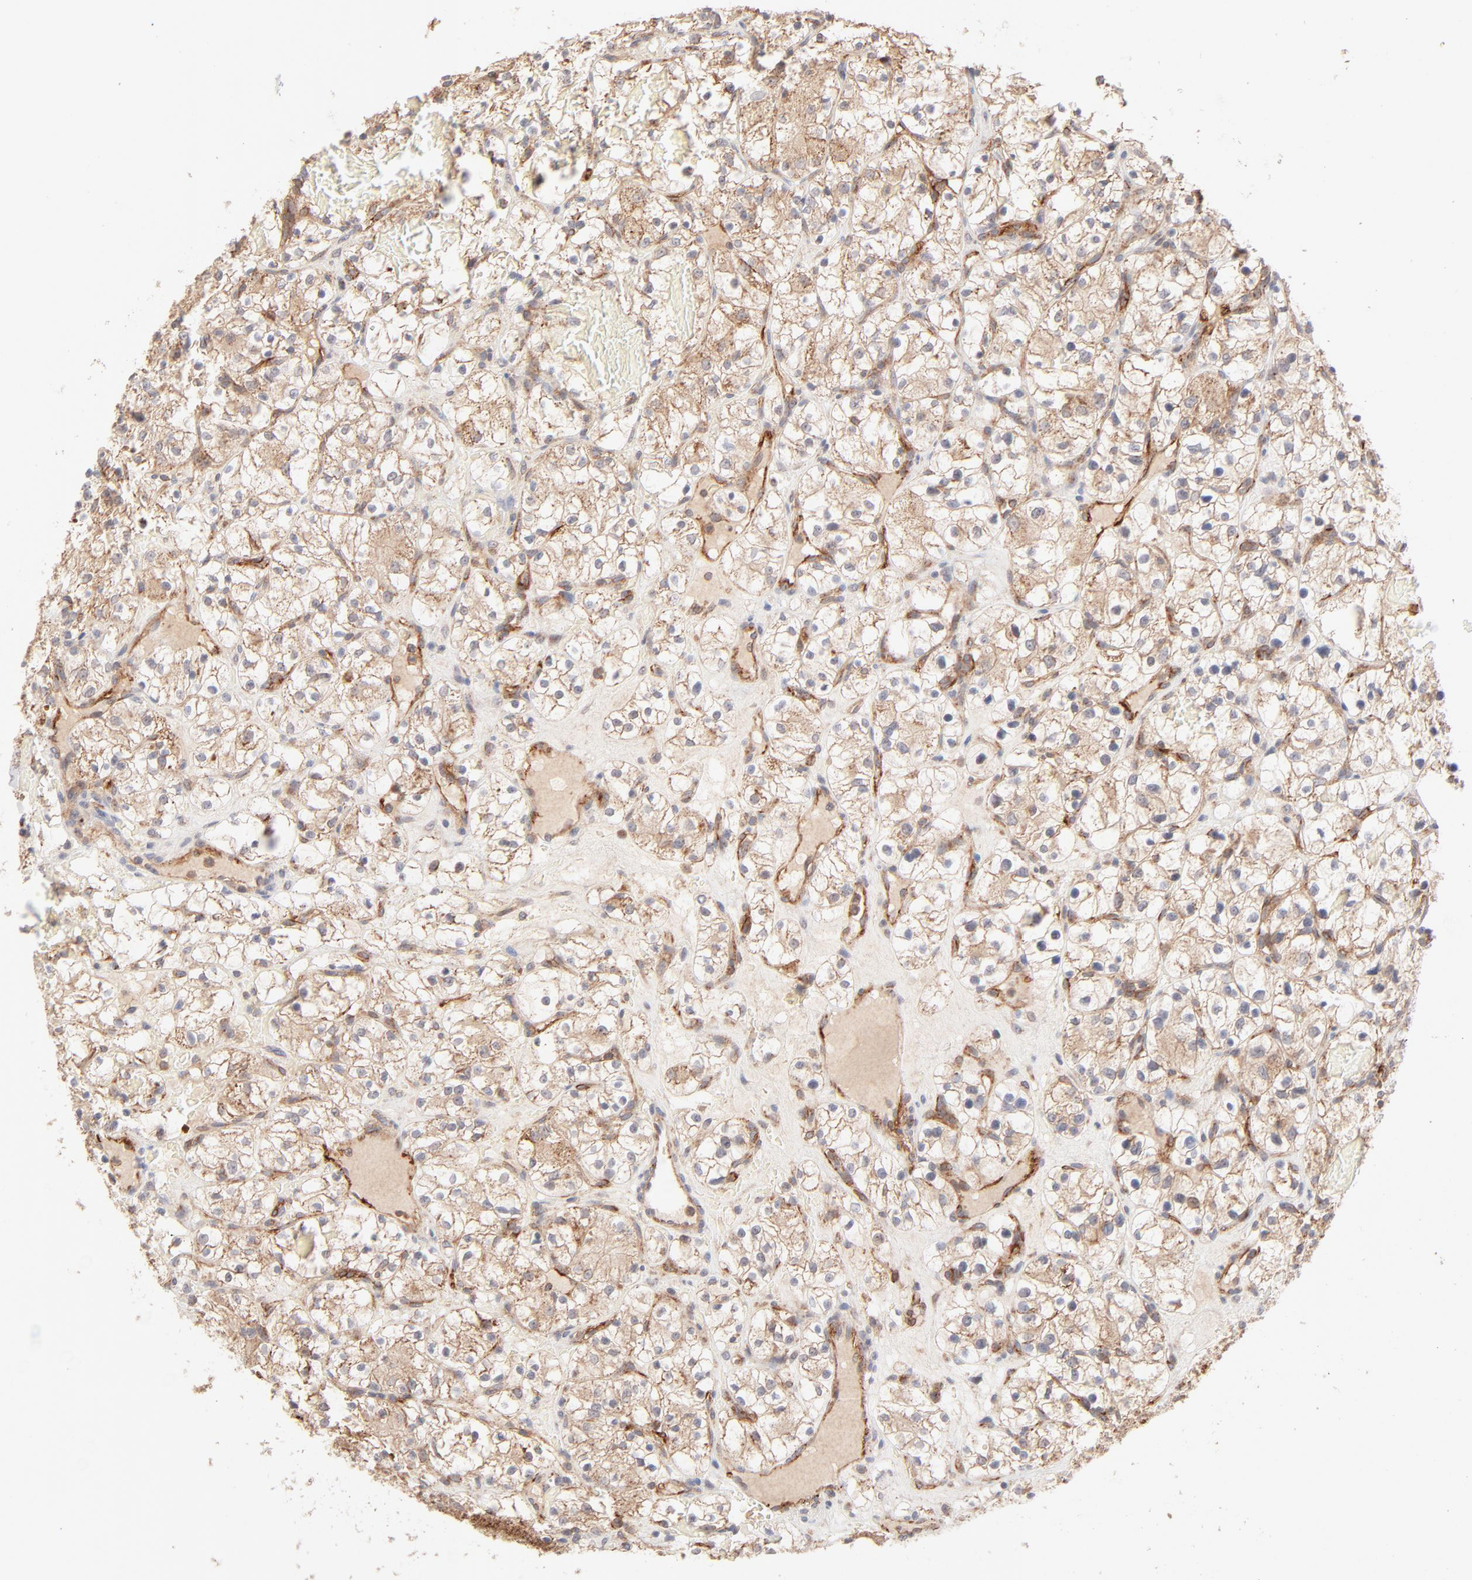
{"staining": {"intensity": "moderate", "quantity": ">75%", "location": "cytoplasmic/membranous"}, "tissue": "renal cancer", "cell_type": "Tumor cells", "image_type": "cancer", "snomed": [{"axis": "morphology", "description": "Adenocarcinoma, NOS"}, {"axis": "topography", "description": "Kidney"}], "caption": "Tumor cells reveal medium levels of moderate cytoplasmic/membranous positivity in approximately >75% of cells in human renal cancer (adenocarcinoma).", "gene": "CSPG4", "patient": {"sex": "female", "age": 60}}